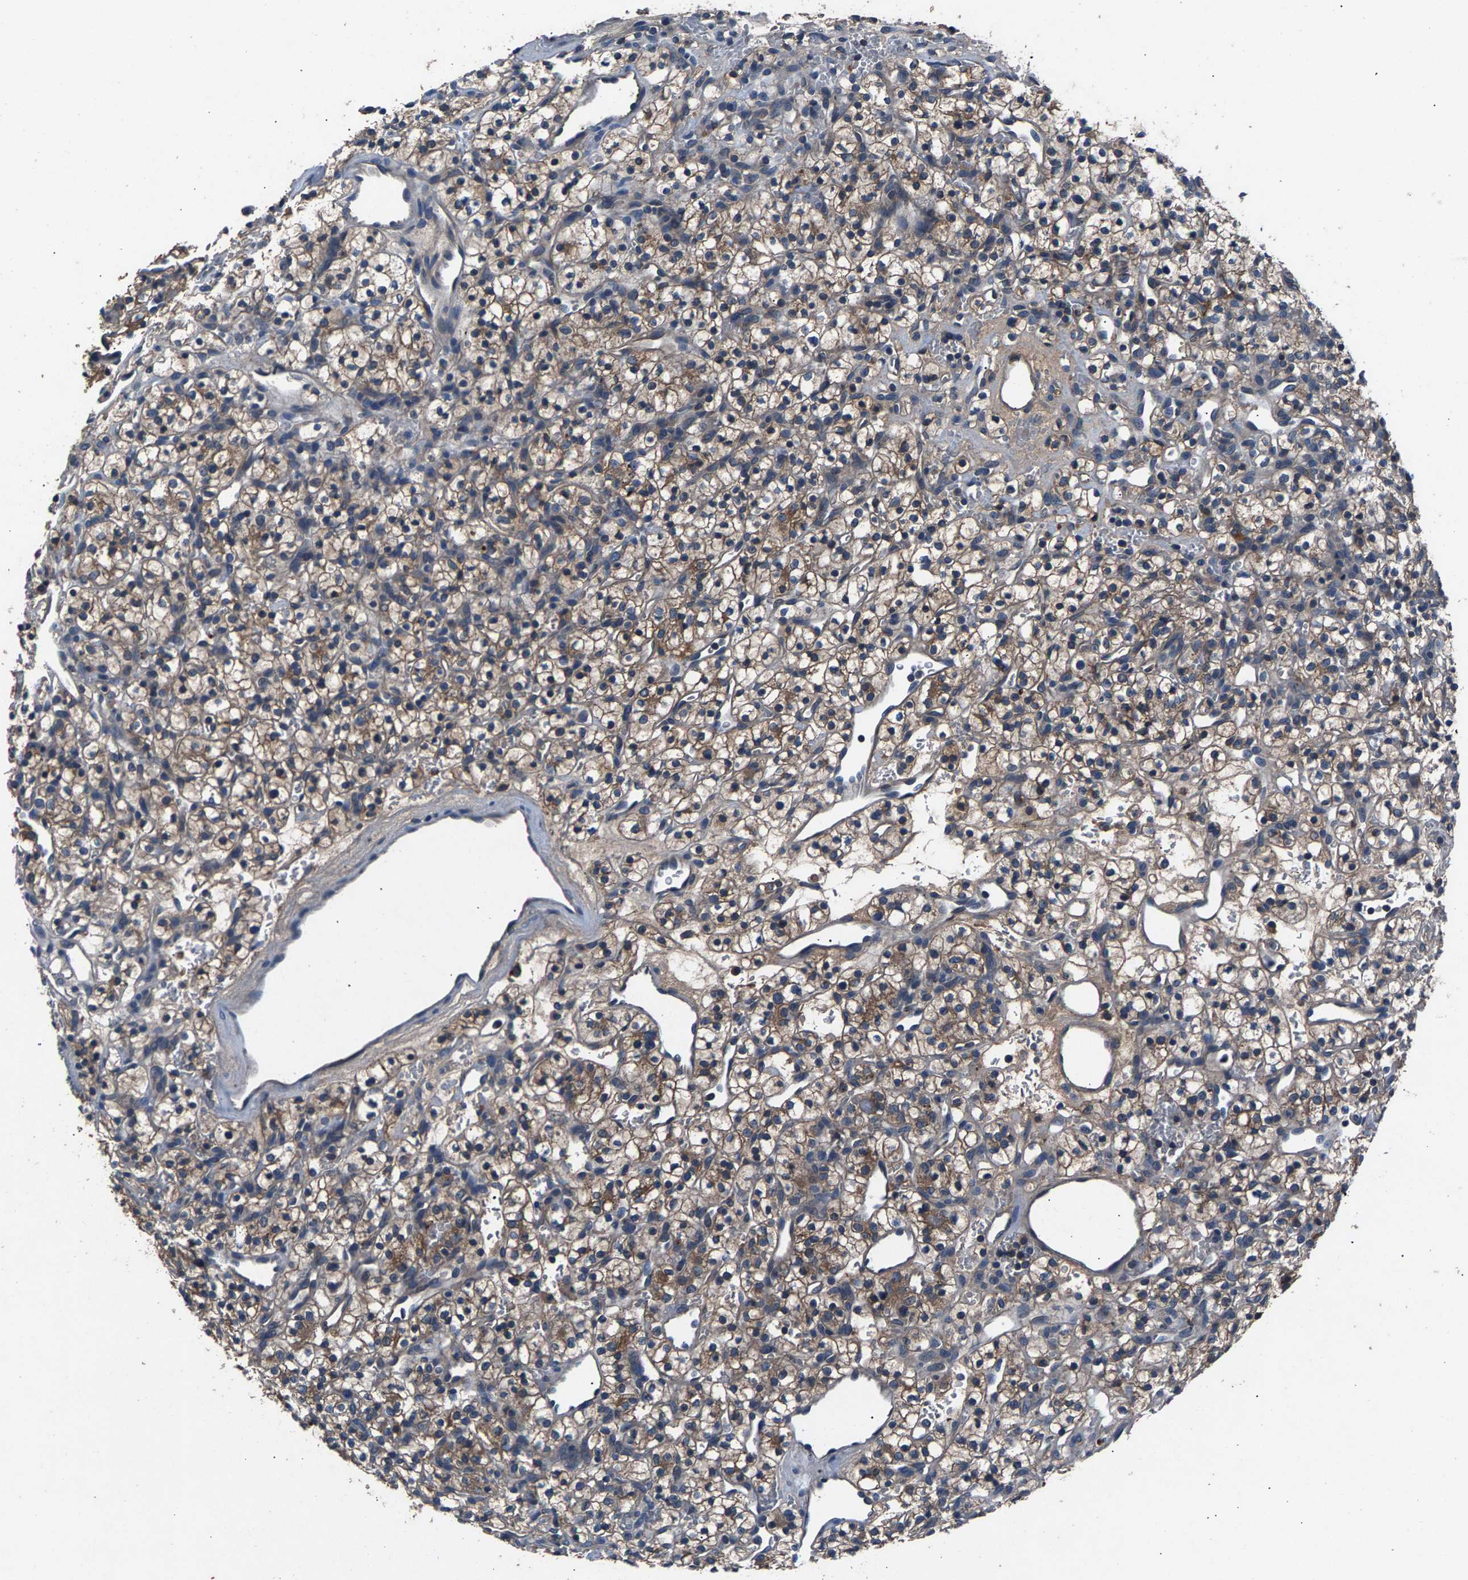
{"staining": {"intensity": "moderate", "quantity": ">75%", "location": "cytoplasmic/membranous"}, "tissue": "renal cancer", "cell_type": "Tumor cells", "image_type": "cancer", "snomed": [{"axis": "morphology", "description": "Adenocarcinoma, NOS"}, {"axis": "topography", "description": "Kidney"}], "caption": "Immunohistochemistry histopathology image of human renal adenocarcinoma stained for a protein (brown), which demonstrates medium levels of moderate cytoplasmic/membranous staining in about >75% of tumor cells.", "gene": "PRXL2C", "patient": {"sex": "female", "age": 57}}